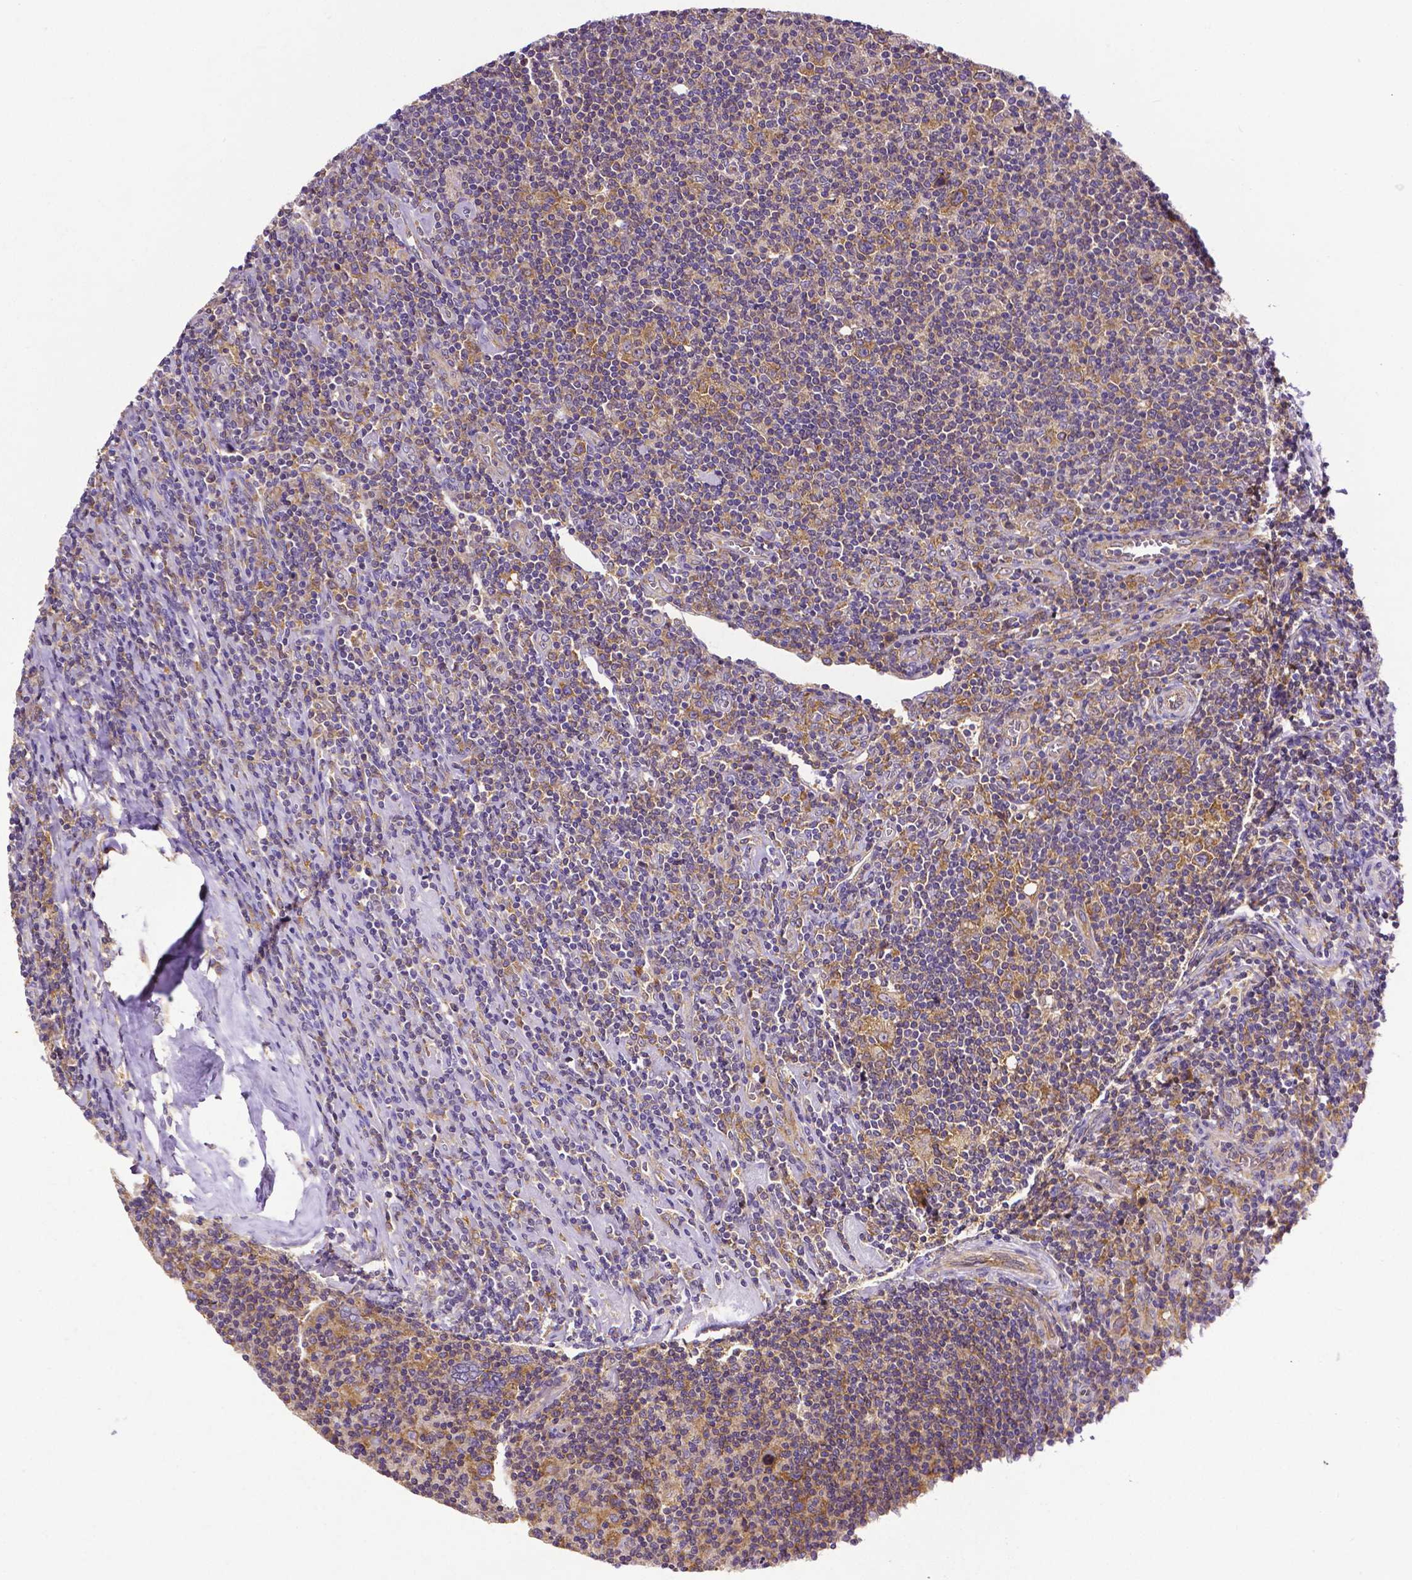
{"staining": {"intensity": "moderate", "quantity": ">75%", "location": "cytoplasmic/membranous"}, "tissue": "lymphoma", "cell_type": "Tumor cells", "image_type": "cancer", "snomed": [{"axis": "morphology", "description": "Hodgkin's disease, NOS"}, {"axis": "topography", "description": "Lymph node"}], "caption": "Immunohistochemical staining of human lymphoma exhibits medium levels of moderate cytoplasmic/membranous positivity in approximately >75% of tumor cells.", "gene": "DICER1", "patient": {"sex": "male", "age": 40}}